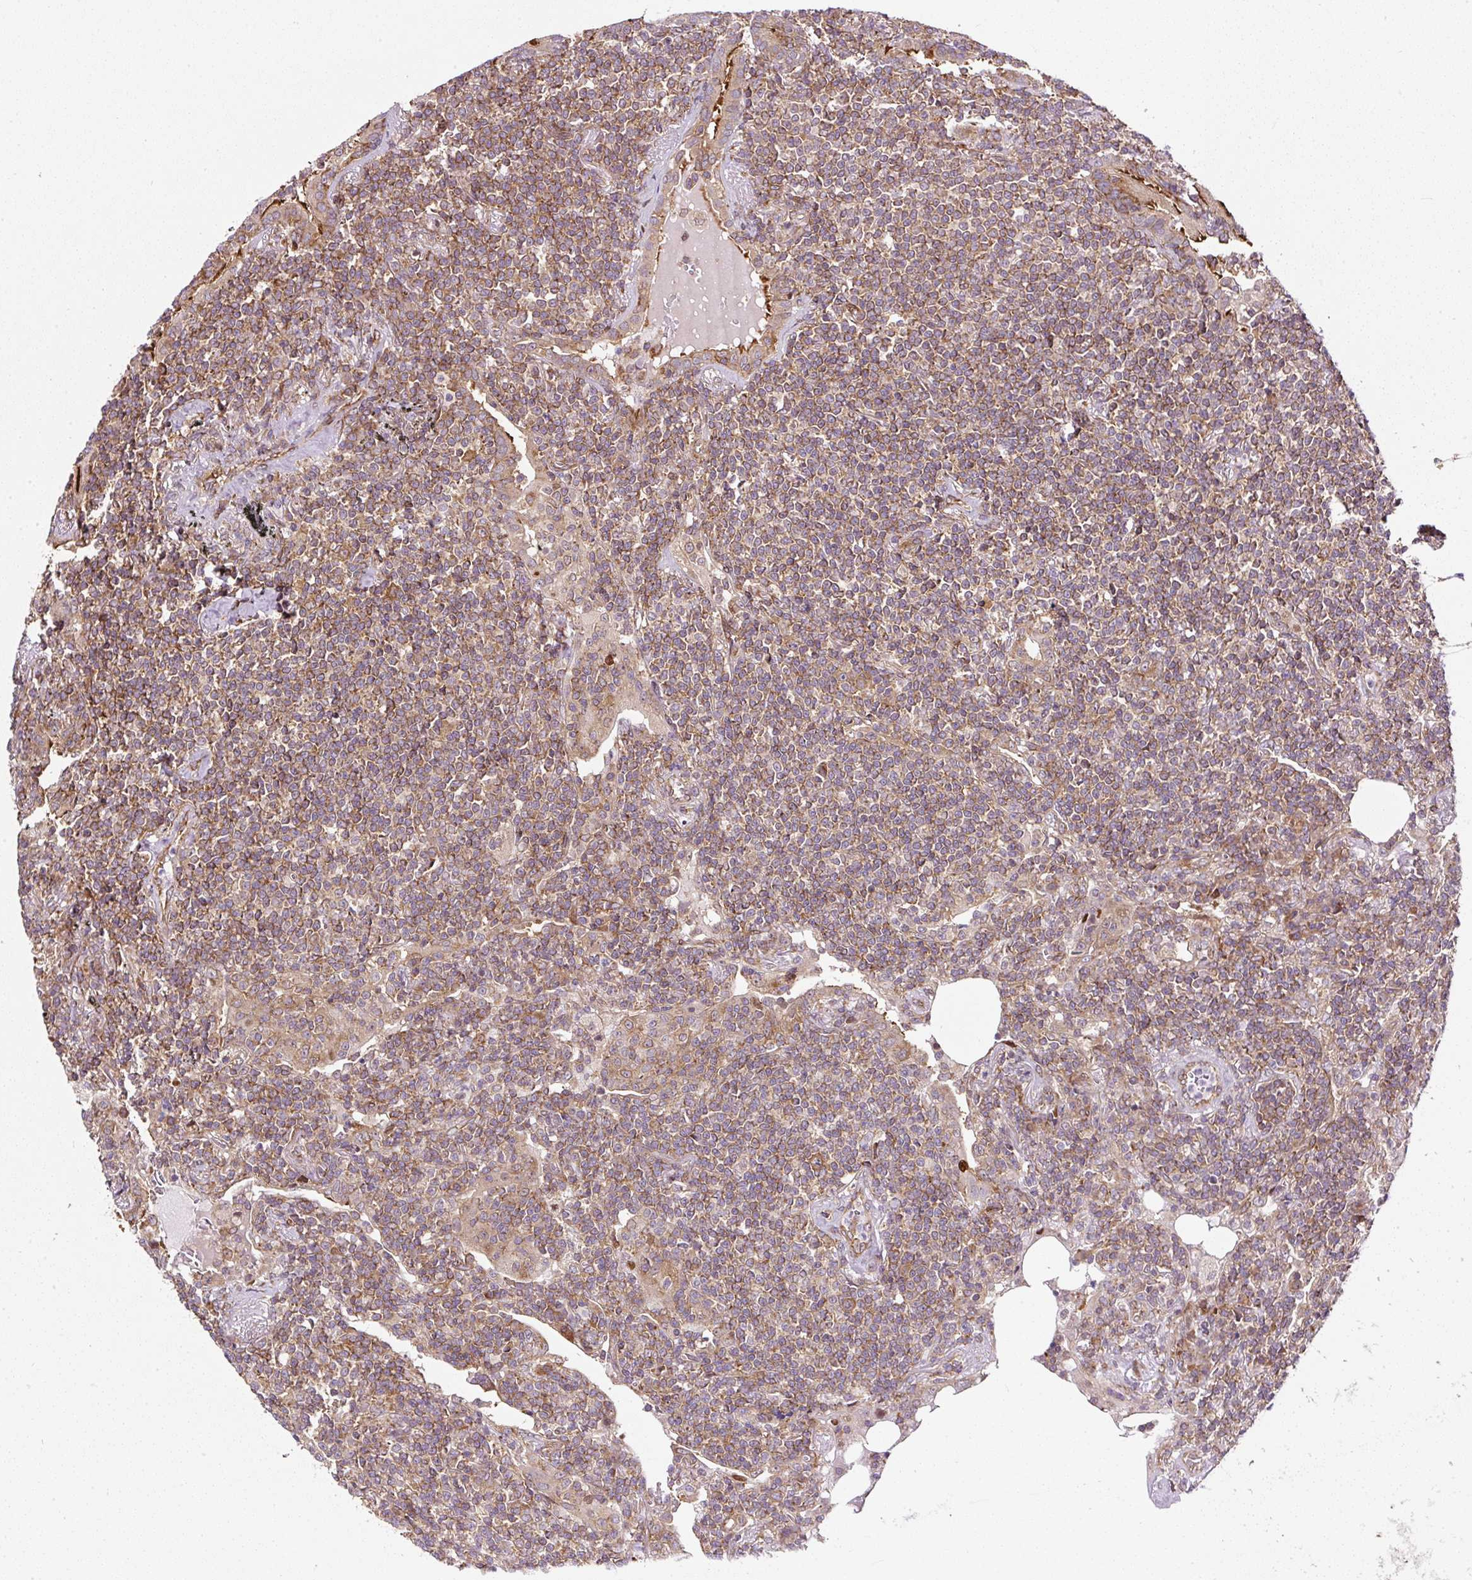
{"staining": {"intensity": "moderate", "quantity": ">75%", "location": "cytoplasmic/membranous"}, "tissue": "lymphoma", "cell_type": "Tumor cells", "image_type": "cancer", "snomed": [{"axis": "morphology", "description": "Malignant lymphoma, non-Hodgkin's type, Low grade"}, {"axis": "topography", "description": "Lung"}], "caption": "Moderate cytoplasmic/membranous staining is present in about >75% of tumor cells in low-grade malignant lymphoma, non-Hodgkin's type.", "gene": "KDM4E", "patient": {"sex": "female", "age": 71}}